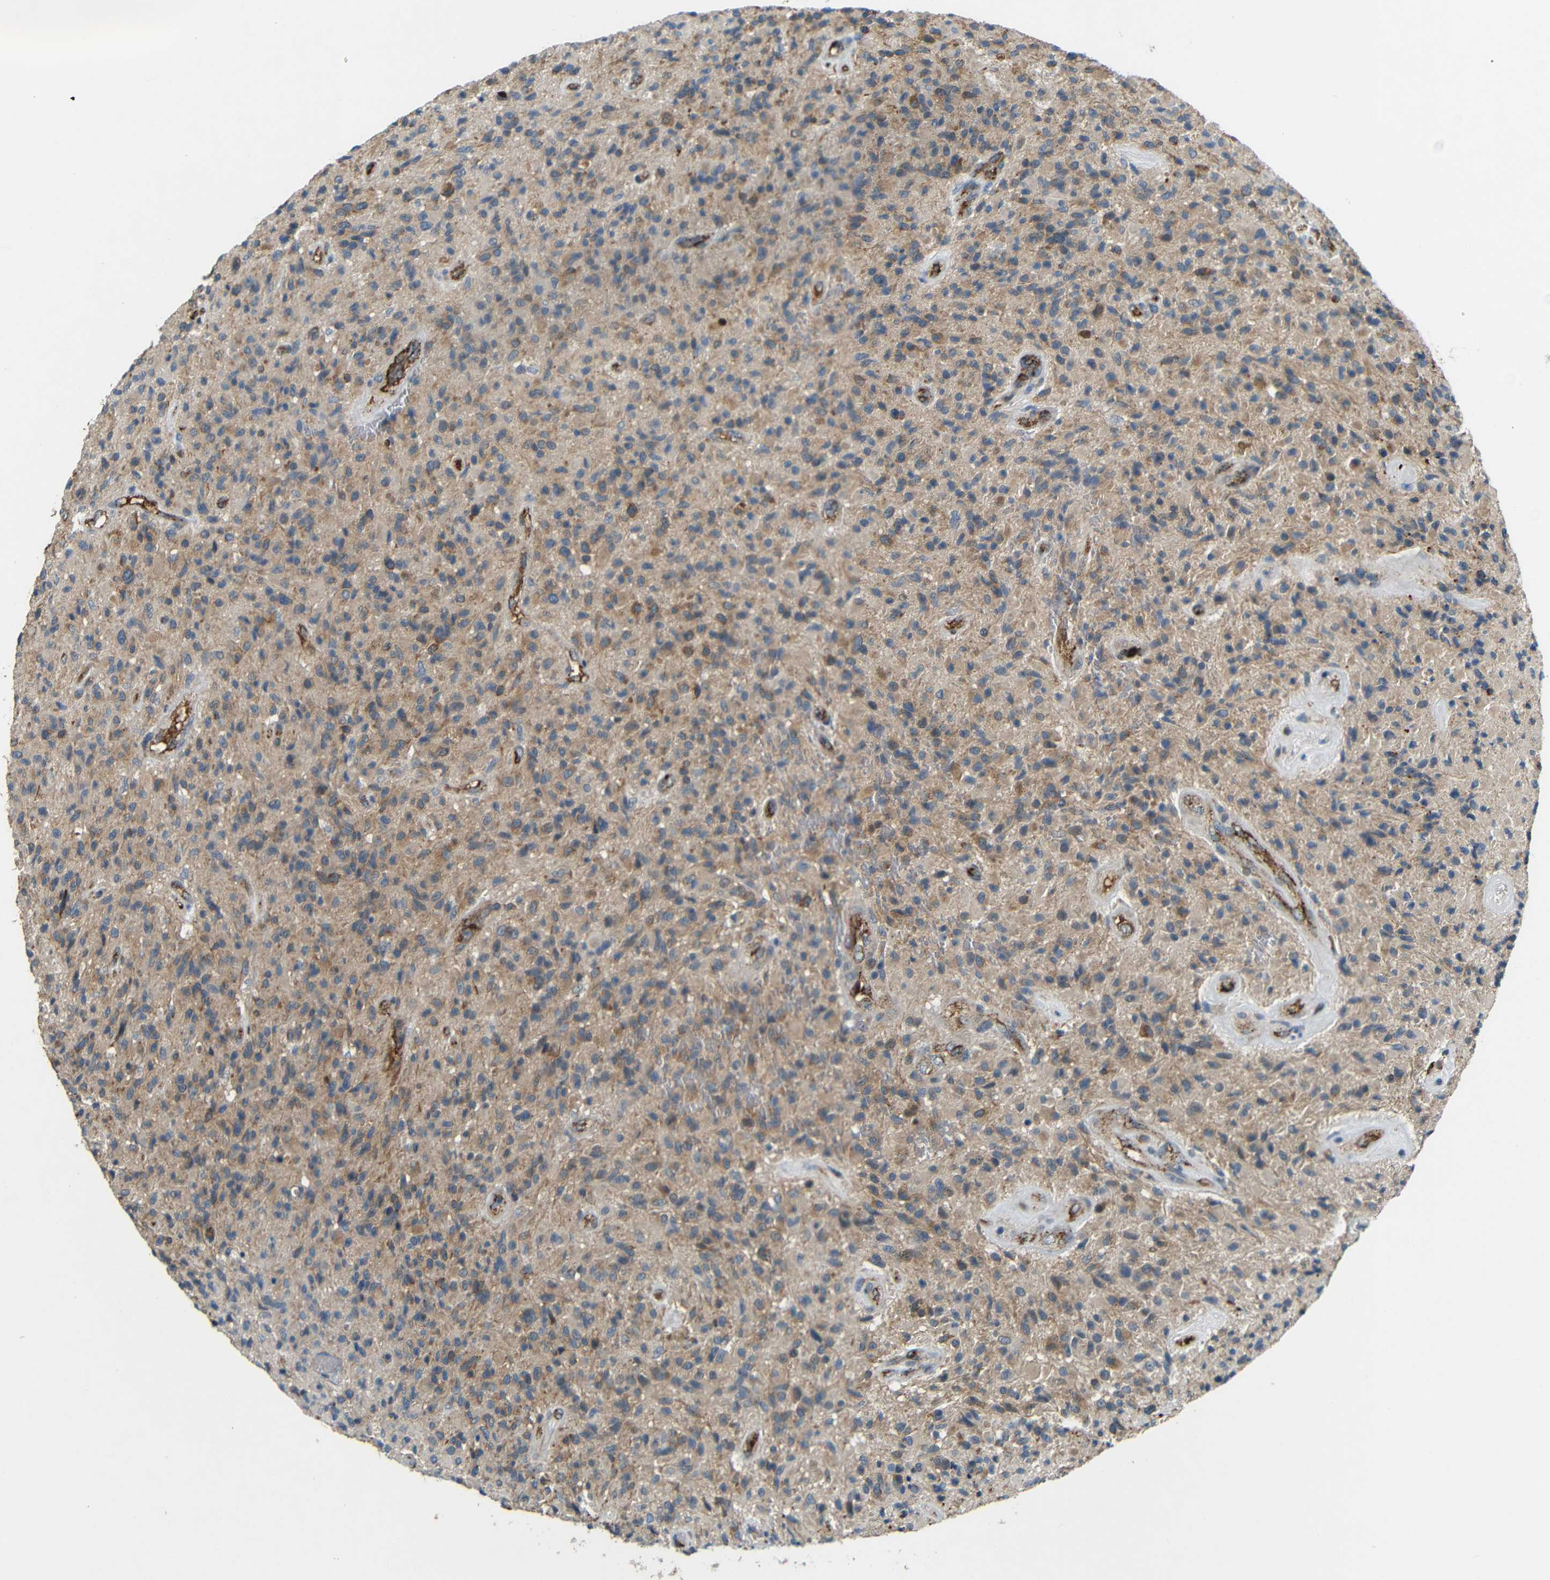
{"staining": {"intensity": "weak", "quantity": ">75%", "location": "cytoplasmic/membranous"}, "tissue": "glioma", "cell_type": "Tumor cells", "image_type": "cancer", "snomed": [{"axis": "morphology", "description": "Glioma, malignant, High grade"}, {"axis": "topography", "description": "Brain"}], "caption": "Tumor cells show weak cytoplasmic/membranous expression in about >75% of cells in high-grade glioma (malignant).", "gene": "ATP7A", "patient": {"sex": "male", "age": 71}}